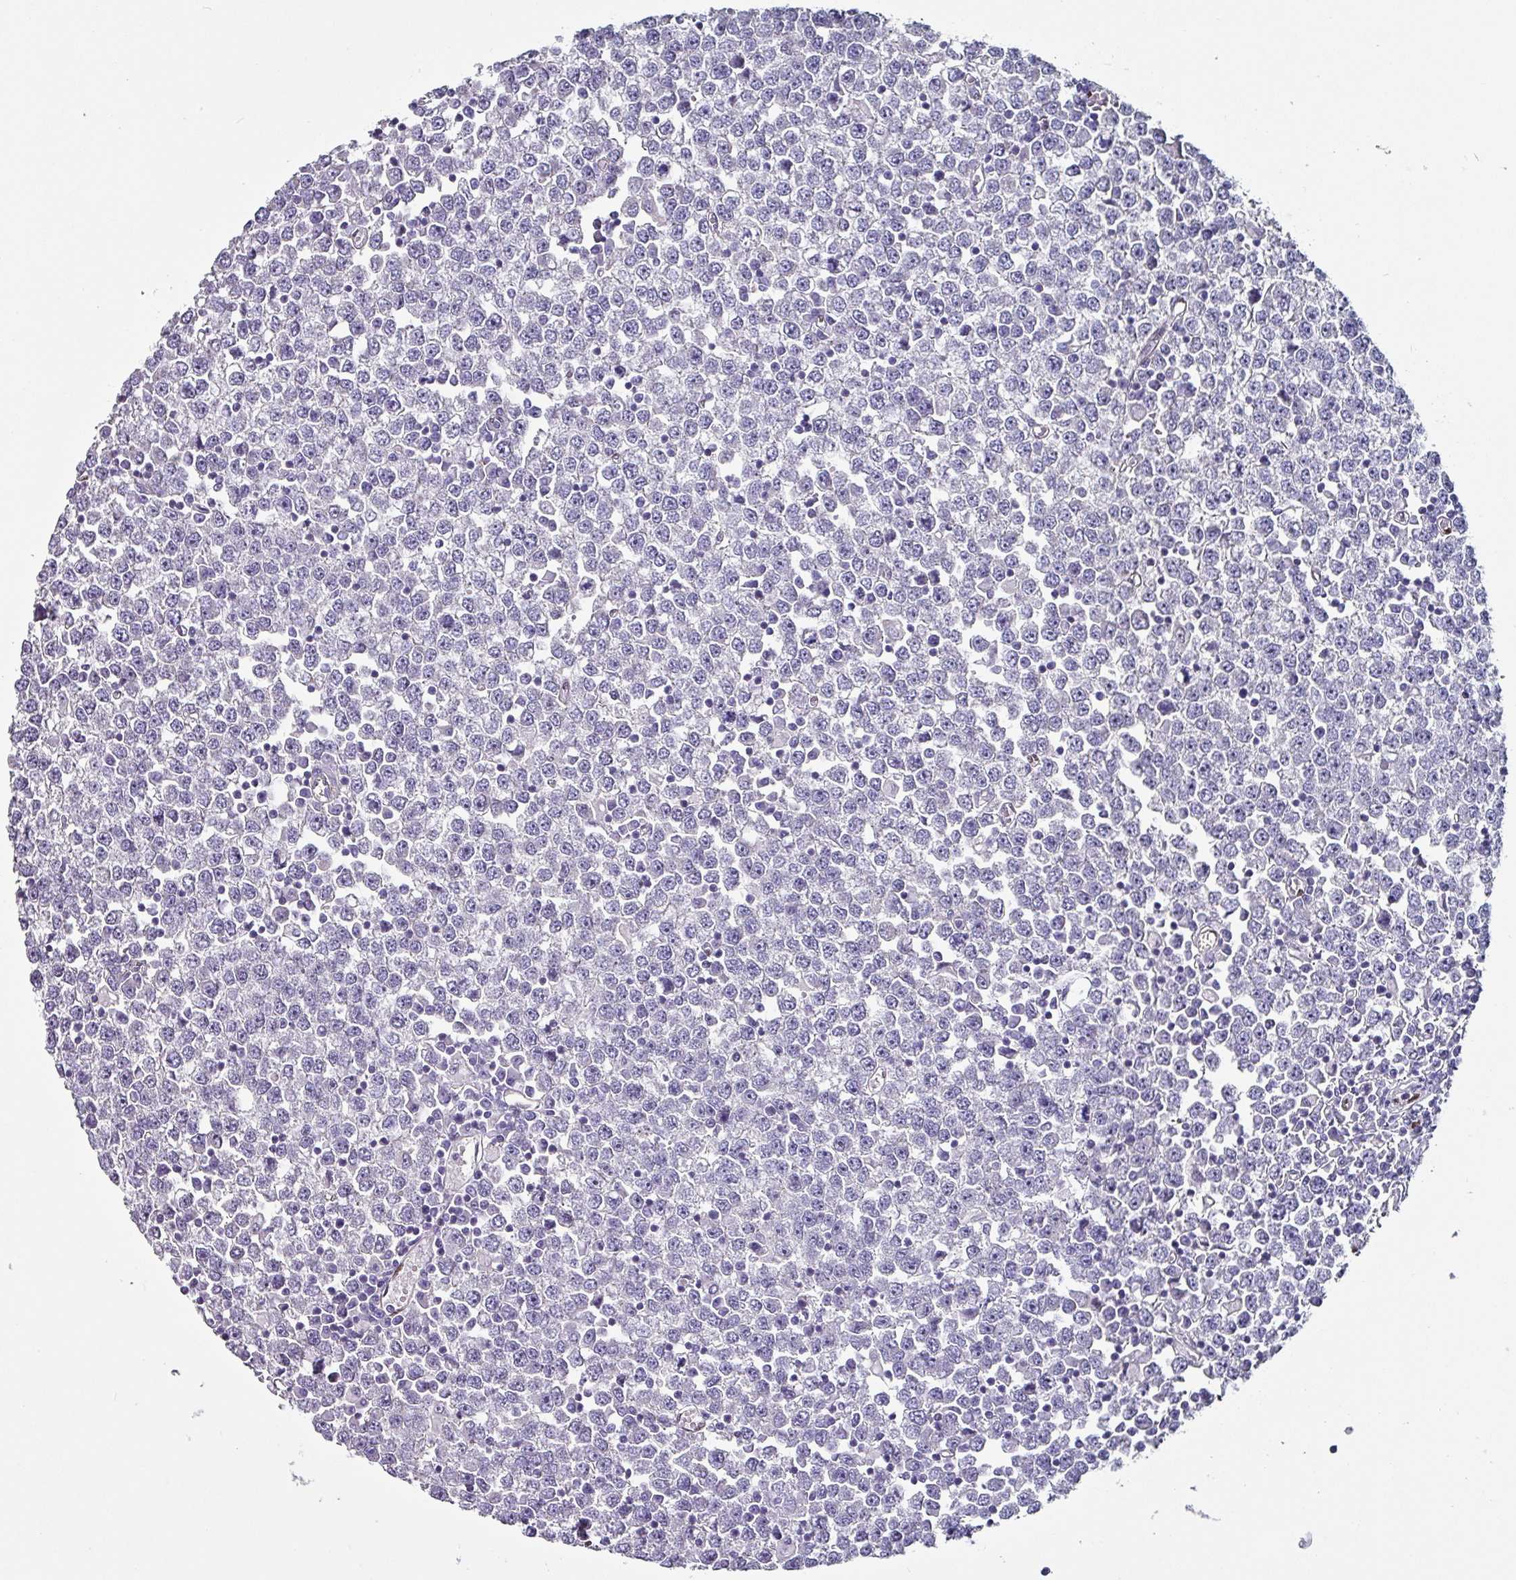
{"staining": {"intensity": "negative", "quantity": "none", "location": "none"}, "tissue": "testis cancer", "cell_type": "Tumor cells", "image_type": "cancer", "snomed": [{"axis": "morphology", "description": "Seminoma, NOS"}, {"axis": "topography", "description": "Testis"}], "caption": "Human seminoma (testis) stained for a protein using IHC reveals no staining in tumor cells.", "gene": "ZNF816-ZNF321P", "patient": {"sex": "male", "age": 65}}